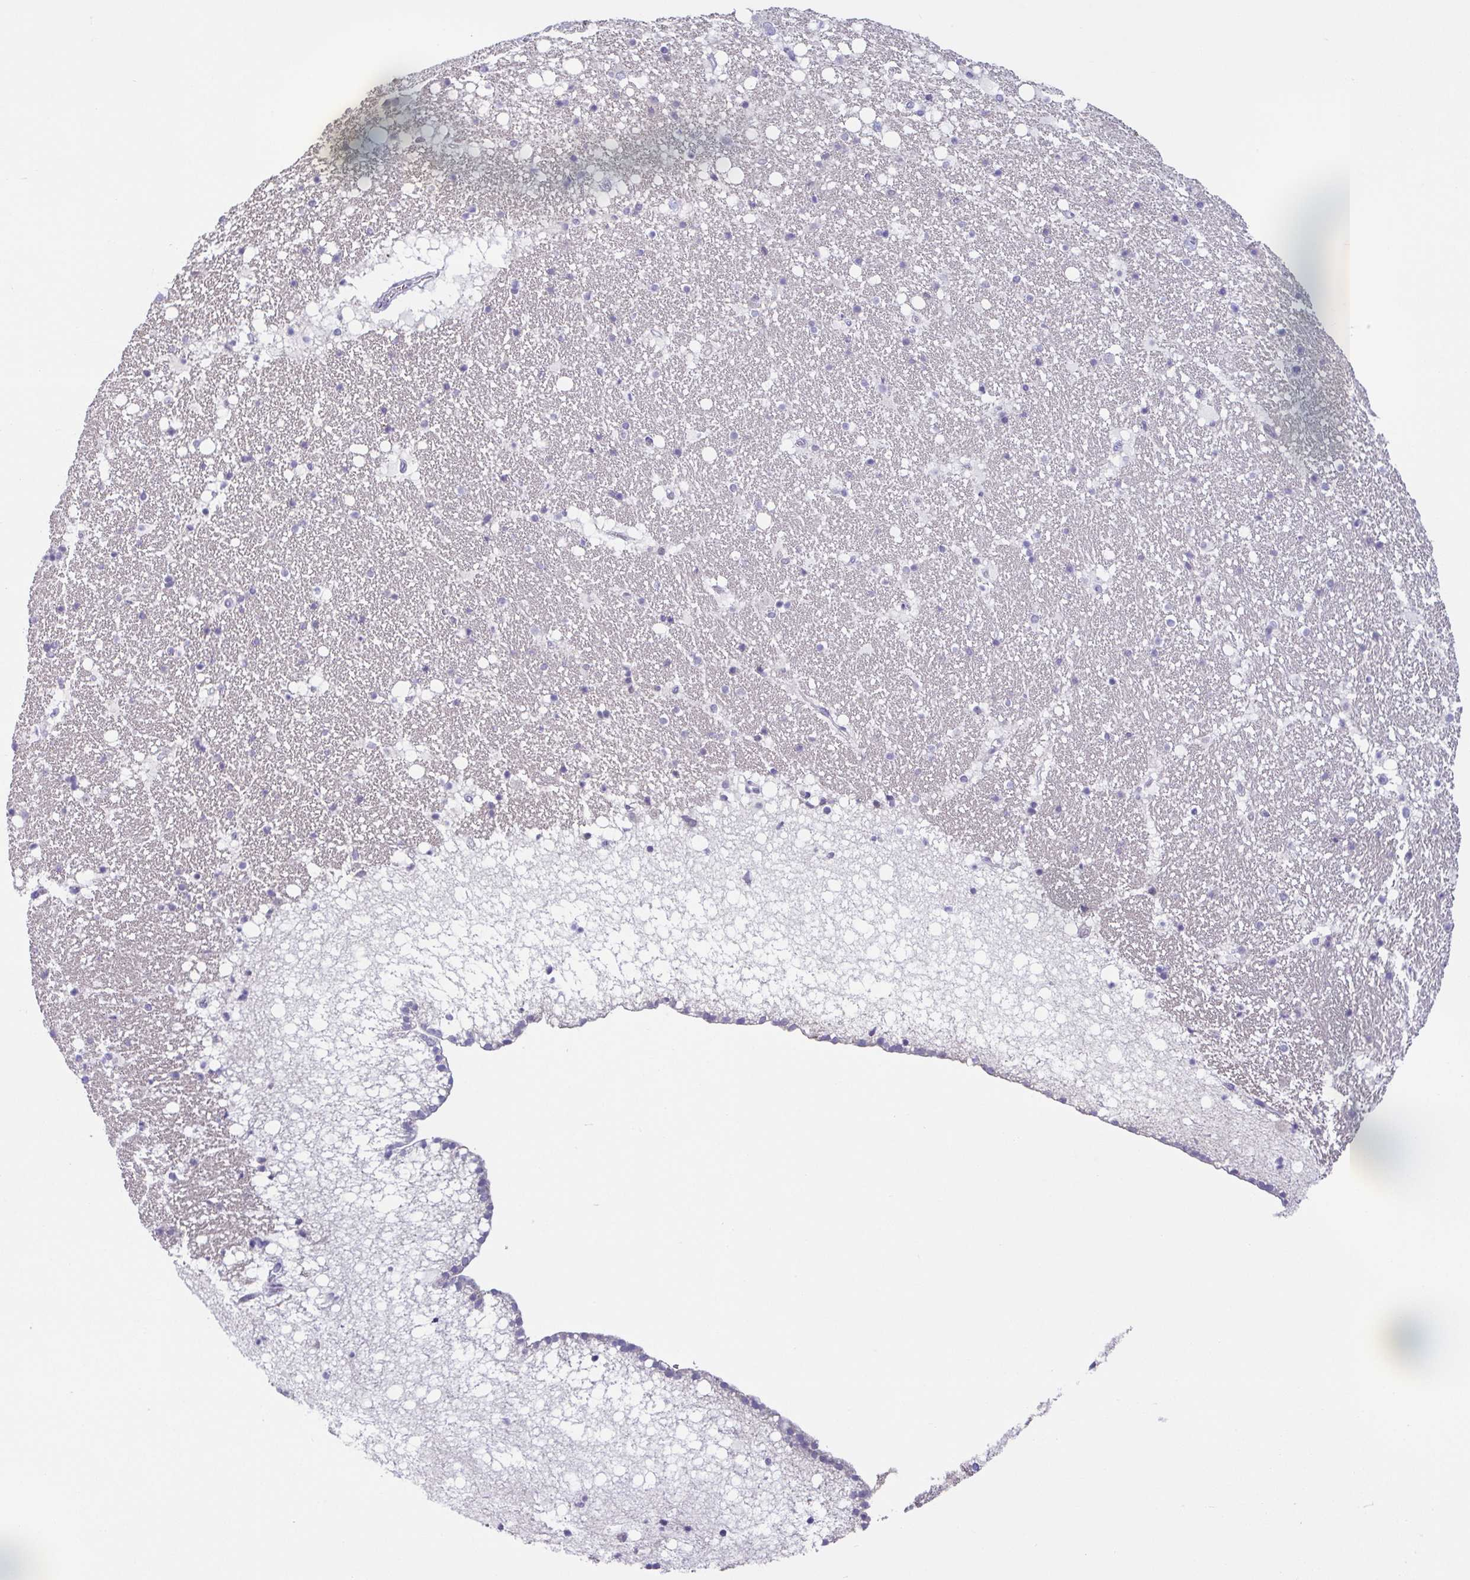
{"staining": {"intensity": "negative", "quantity": "none", "location": "none"}, "tissue": "hippocampus", "cell_type": "Glial cells", "image_type": "normal", "snomed": [{"axis": "morphology", "description": "Normal tissue, NOS"}, {"axis": "topography", "description": "Hippocampus"}], "caption": "This histopathology image is of benign hippocampus stained with immunohistochemistry to label a protein in brown with the nuclei are counter-stained blue. There is no staining in glial cells.", "gene": "UBE2Q1", "patient": {"sex": "female", "age": 42}}